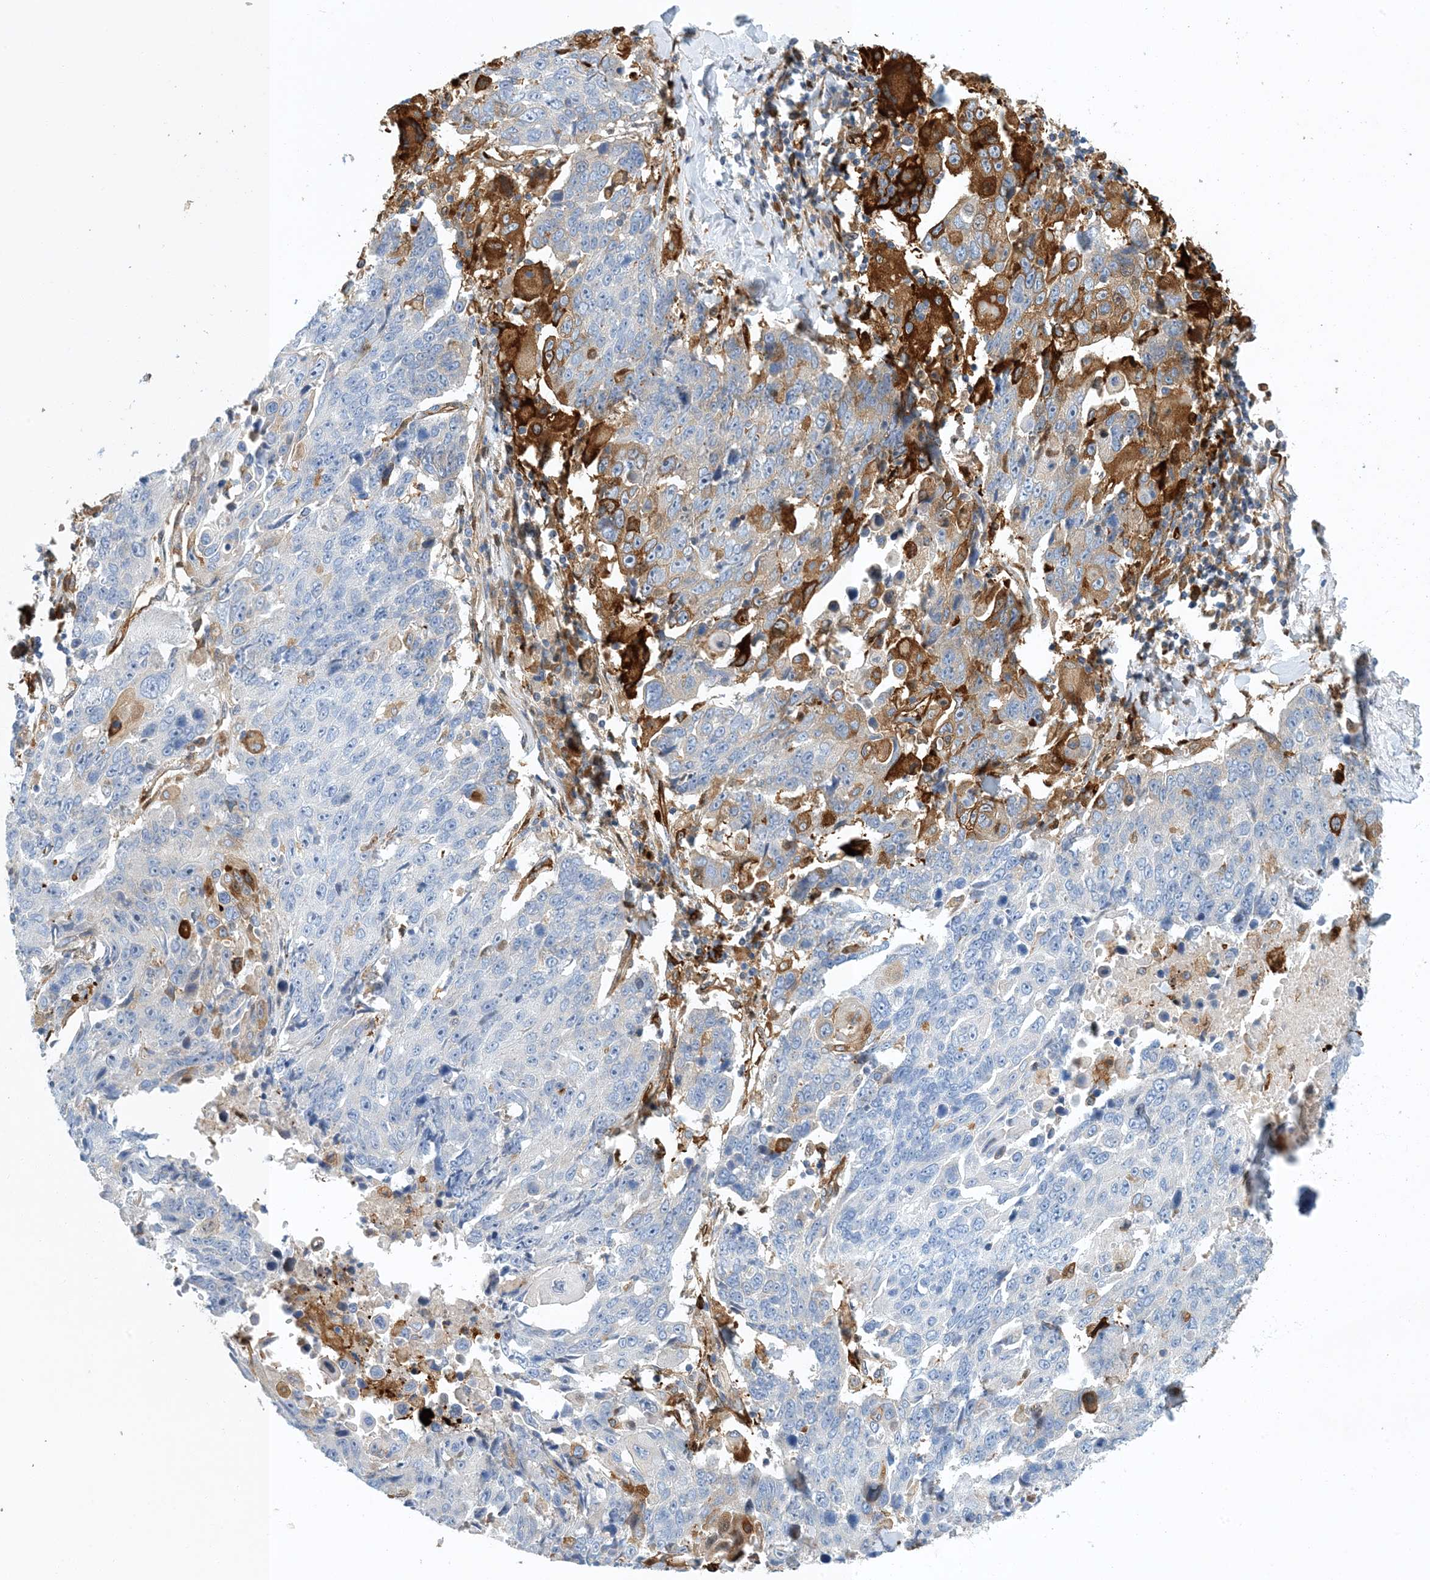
{"staining": {"intensity": "negative", "quantity": "none", "location": "none"}, "tissue": "lung cancer", "cell_type": "Tumor cells", "image_type": "cancer", "snomed": [{"axis": "morphology", "description": "Squamous cell carcinoma, NOS"}, {"axis": "topography", "description": "Lung"}], "caption": "Tumor cells are negative for brown protein staining in lung cancer.", "gene": "PCDHA2", "patient": {"sex": "male", "age": 66}}